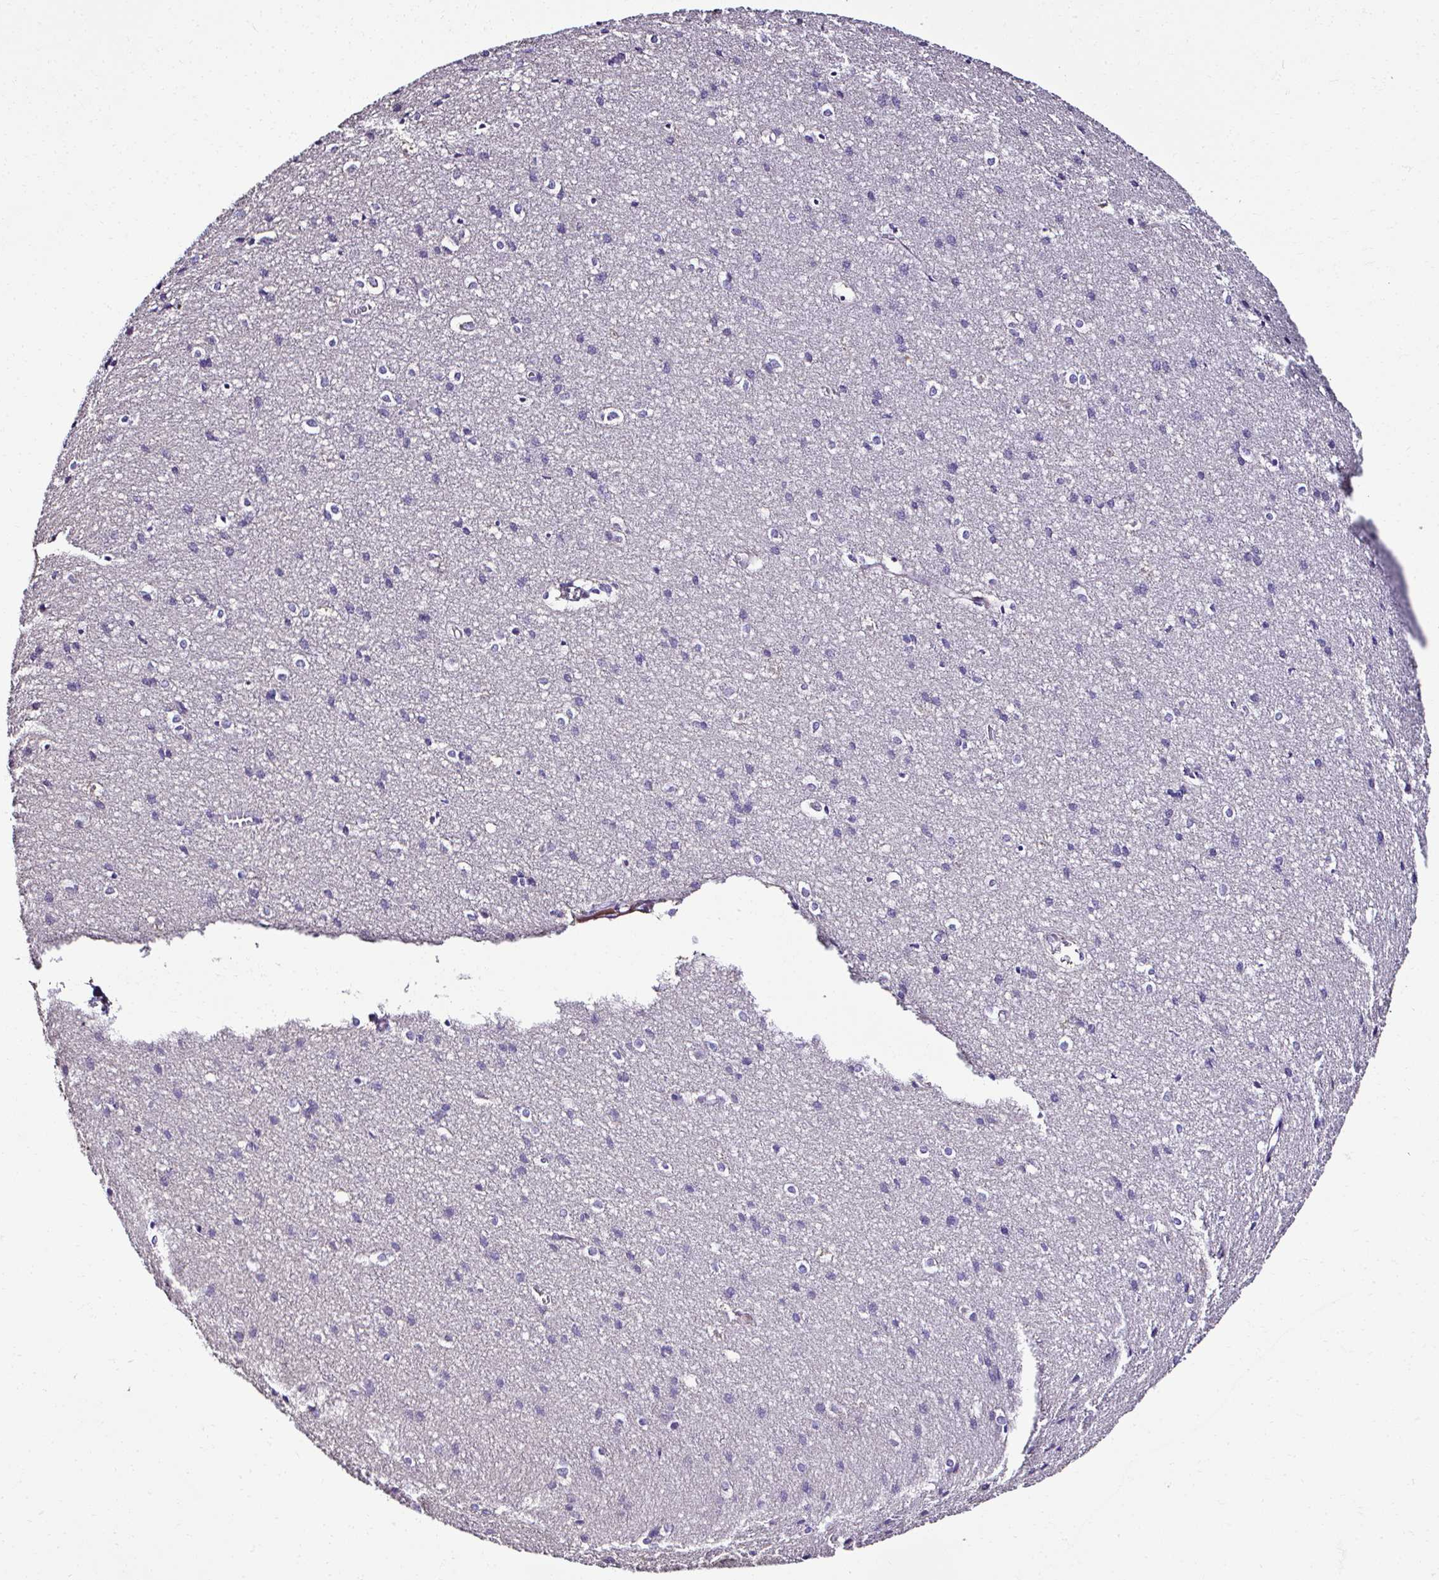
{"staining": {"intensity": "negative", "quantity": "none", "location": "none"}, "tissue": "cerebral cortex", "cell_type": "Endothelial cells", "image_type": "normal", "snomed": [{"axis": "morphology", "description": "Normal tissue, NOS"}, {"axis": "topography", "description": "Cerebral cortex"}], "caption": "This photomicrograph is of unremarkable cerebral cortex stained with IHC to label a protein in brown with the nuclei are counter-stained blue. There is no positivity in endothelial cells. The staining was performed using DAB to visualize the protein expression in brown, while the nuclei were stained in blue with hematoxylin (Magnification: 20x).", "gene": "CCDC85C", "patient": {"sex": "male", "age": 37}}